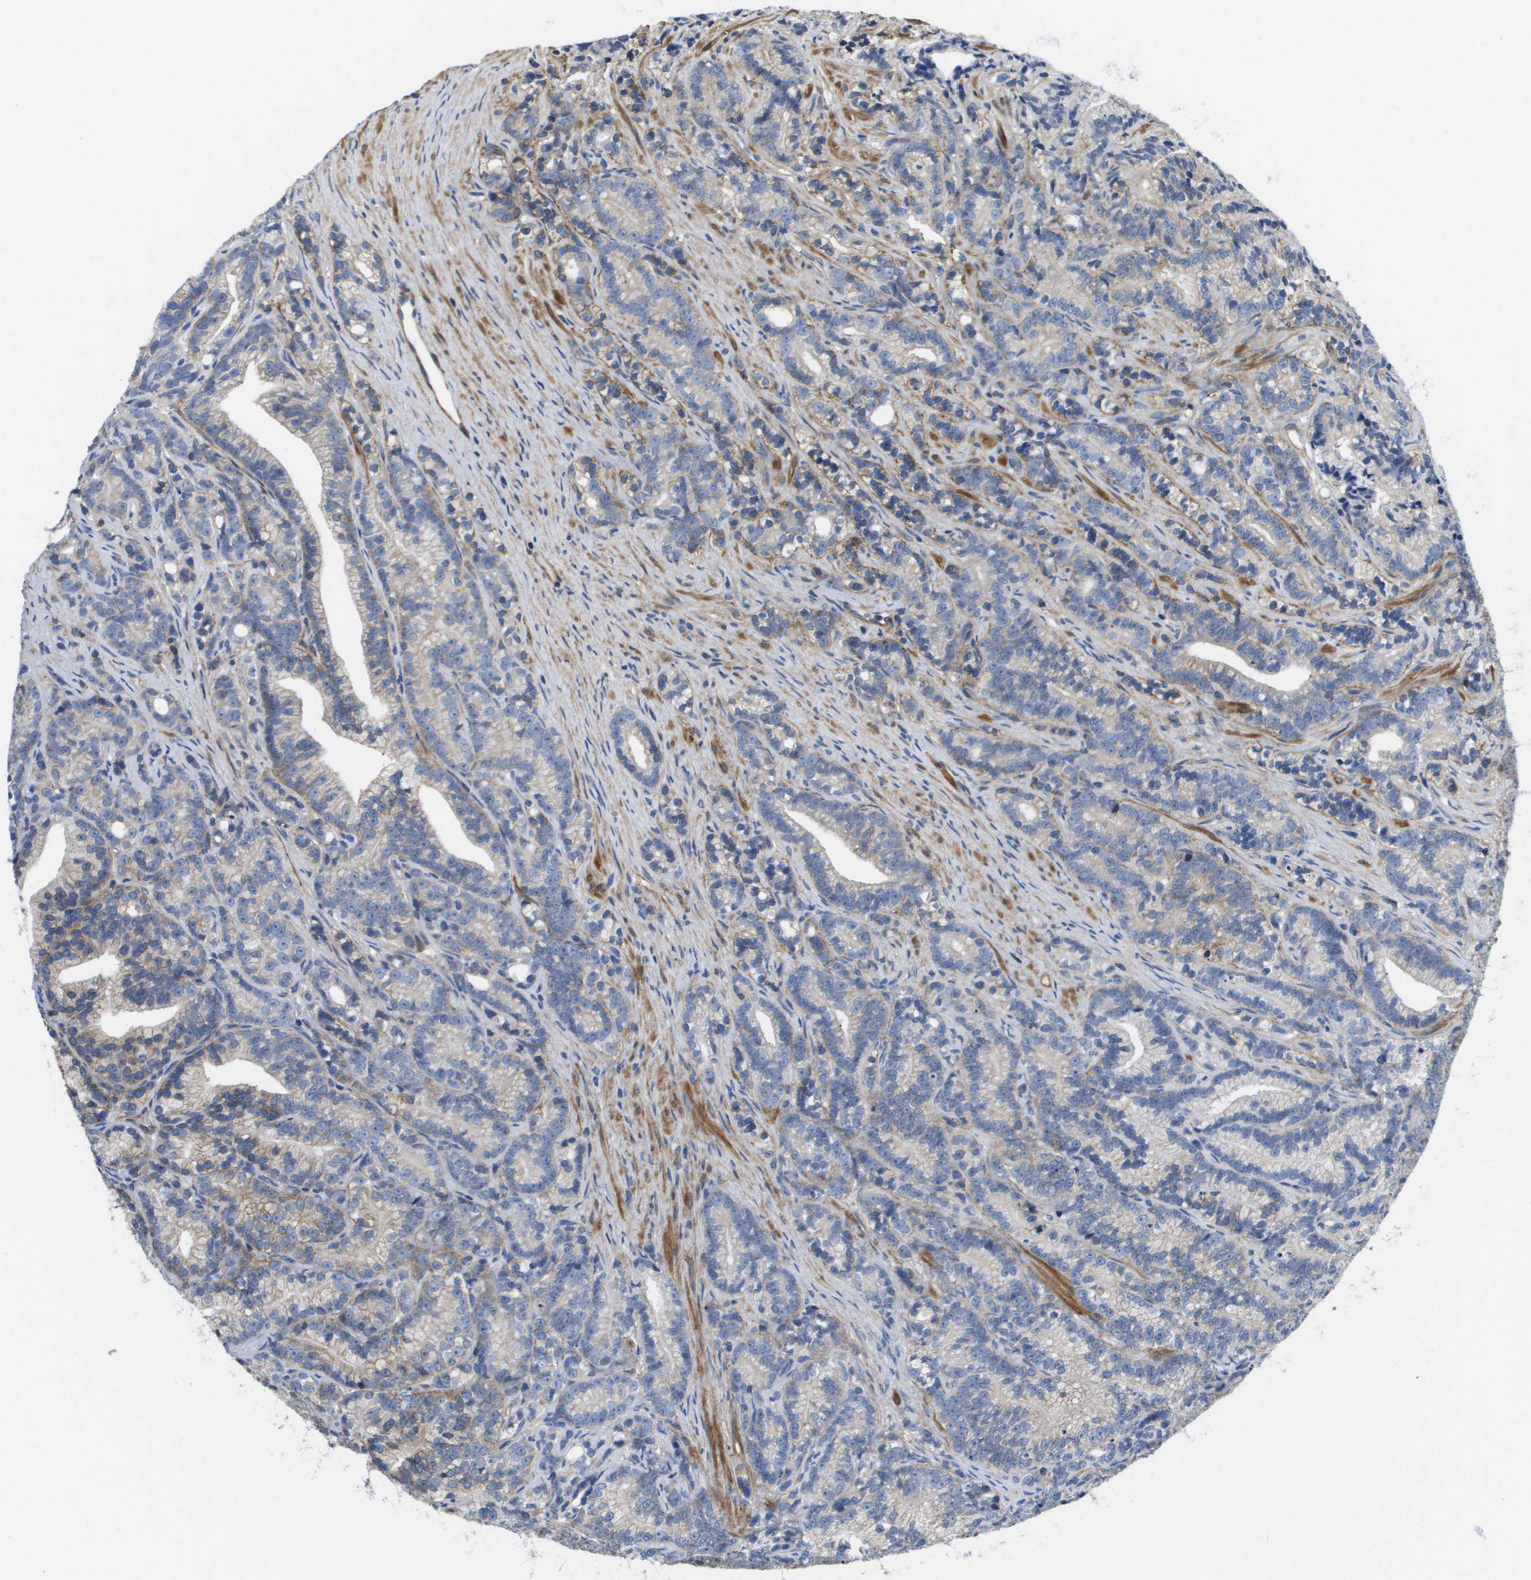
{"staining": {"intensity": "weak", "quantity": "<25%", "location": "cytoplasmic/membranous"}, "tissue": "prostate cancer", "cell_type": "Tumor cells", "image_type": "cancer", "snomed": [{"axis": "morphology", "description": "Adenocarcinoma, Low grade"}, {"axis": "topography", "description": "Prostate"}], "caption": "This is an immunohistochemistry histopathology image of human prostate cancer. There is no staining in tumor cells.", "gene": "LPP", "patient": {"sex": "male", "age": 89}}